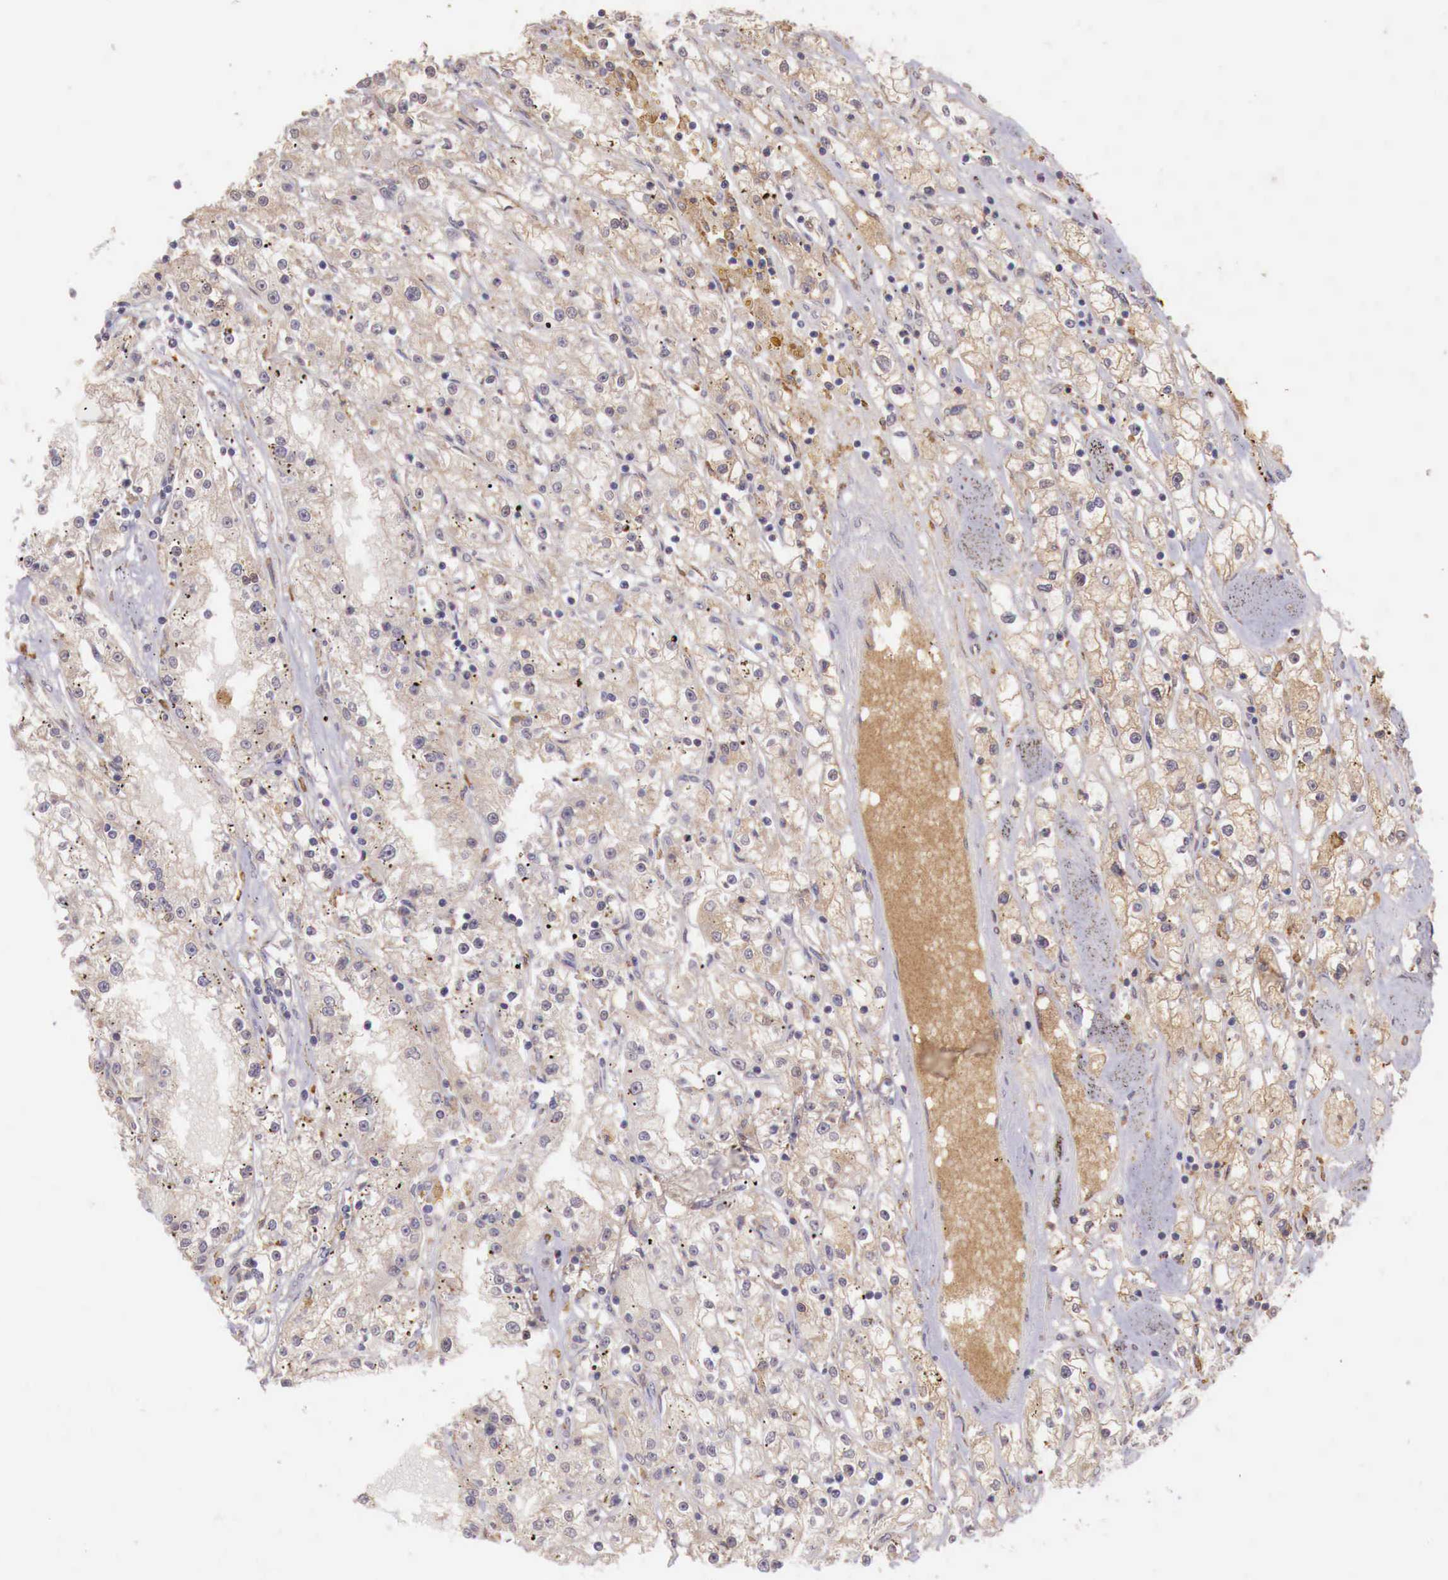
{"staining": {"intensity": "weak", "quantity": ">75%", "location": "cytoplasmic/membranous"}, "tissue": "renal cancer", "cell_type": "Tumor cells", "image_type": "cancer", "snomed": [{"axis": "morphology", "description": "Adenocarcinoma, NOS"}, {"axis": "topography", "description": "Kidney"}], "caption": "Human renal adenocarcinoma stained with a protein marker demonstrates weak staining in tumor cells.", "gene": "CHRDL1", "patient": {"sex": "male", "age": 56}}